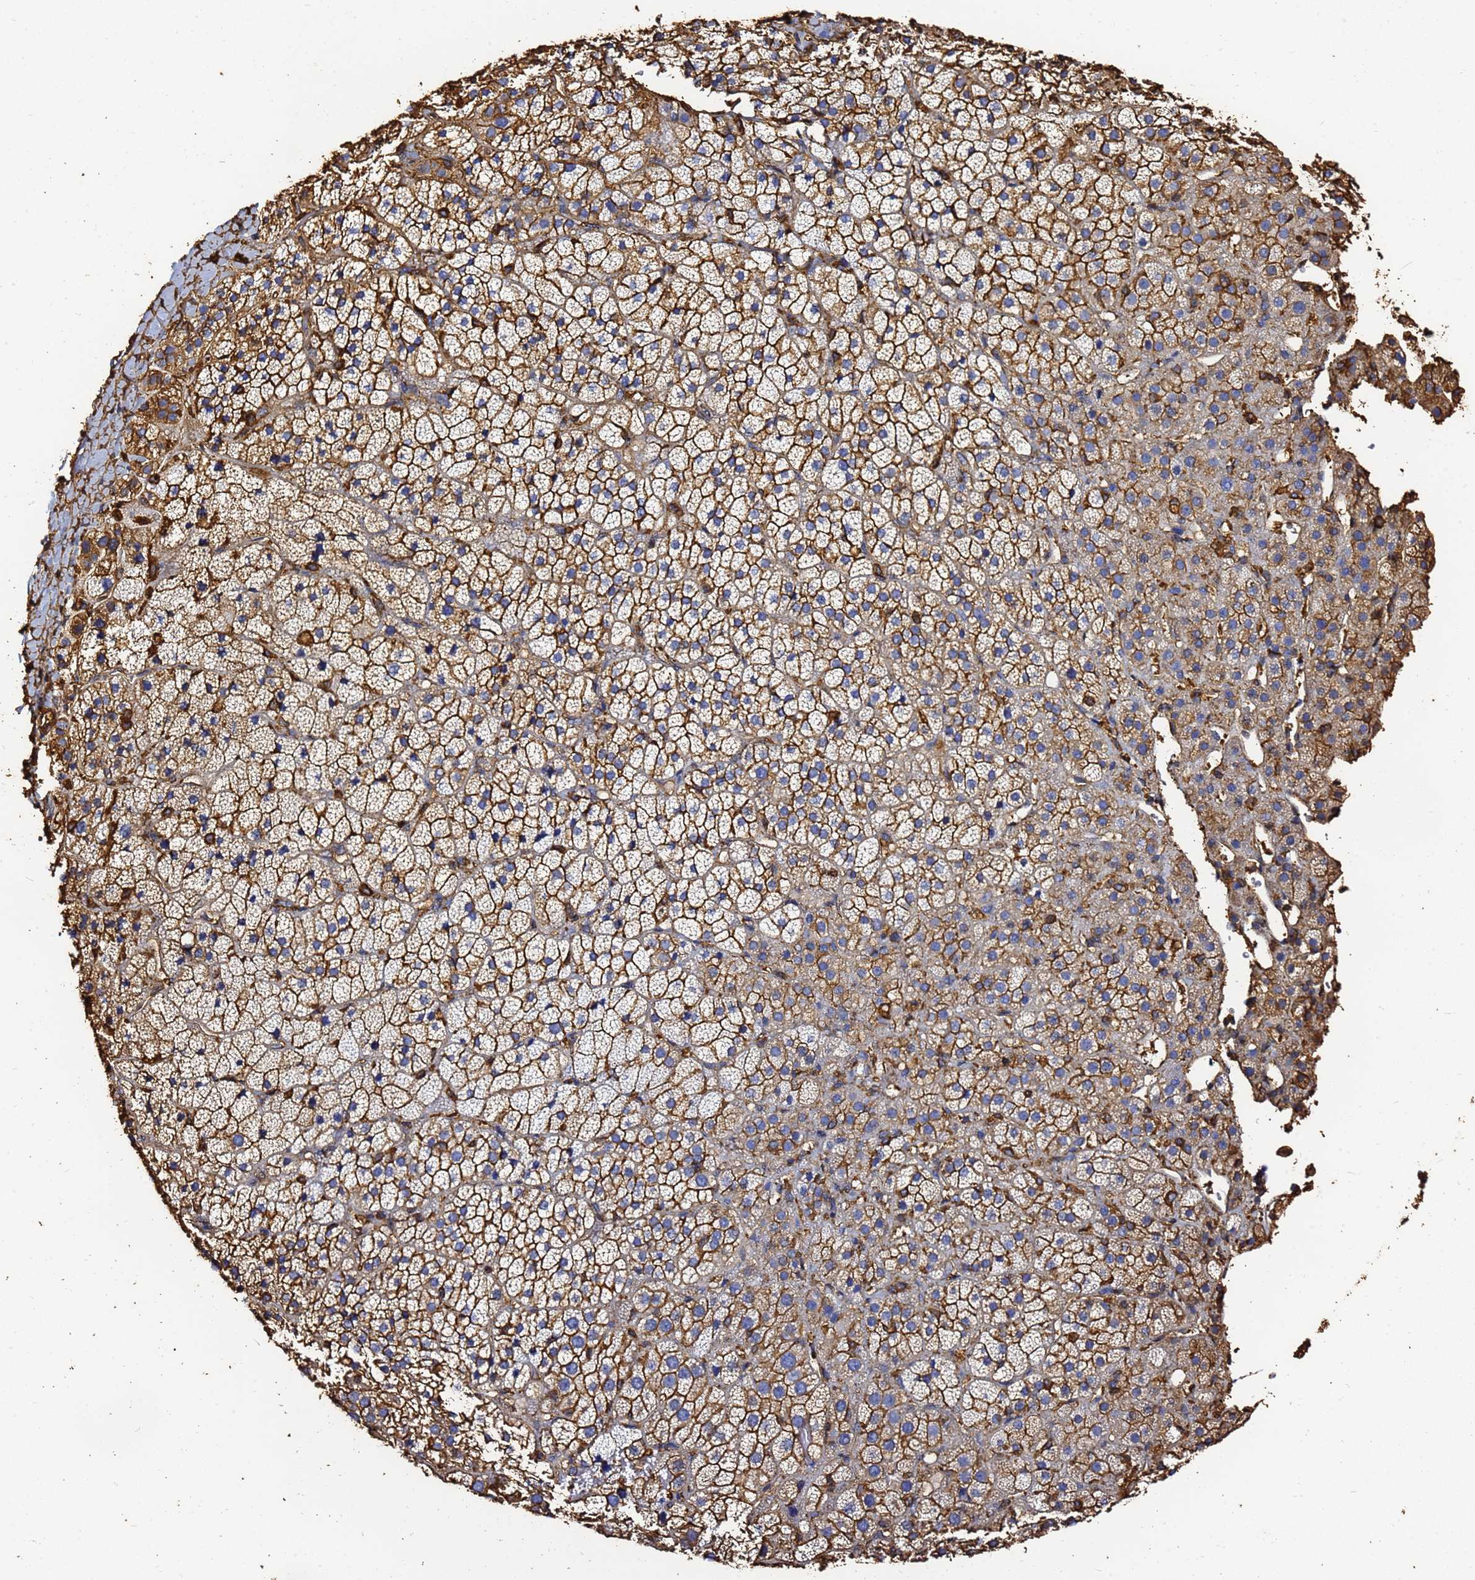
{"staining": {"intensity": "strong", "quantity": ">75%", "location": "cytoplasmic/membranous"}, "tissue": "adrenal gland", "cell_type": "Glandular cells", "image_type": "normal", "snomed": [{"axis": "morphology", "description": "Normal tissue, NOS"}, {"axis": "topography", "description": "Adrenal gland"}], "caption": "The image demonstrates a brown stain indicating the presence of a protein in the cytoplasmic/membranous of glandular cells in adrenal gland. (brown staining indicates protein expression, while blue staining denotes nuclei).", "gene": "ACTA1", "patient": {"sex": "female", "age": 70}}